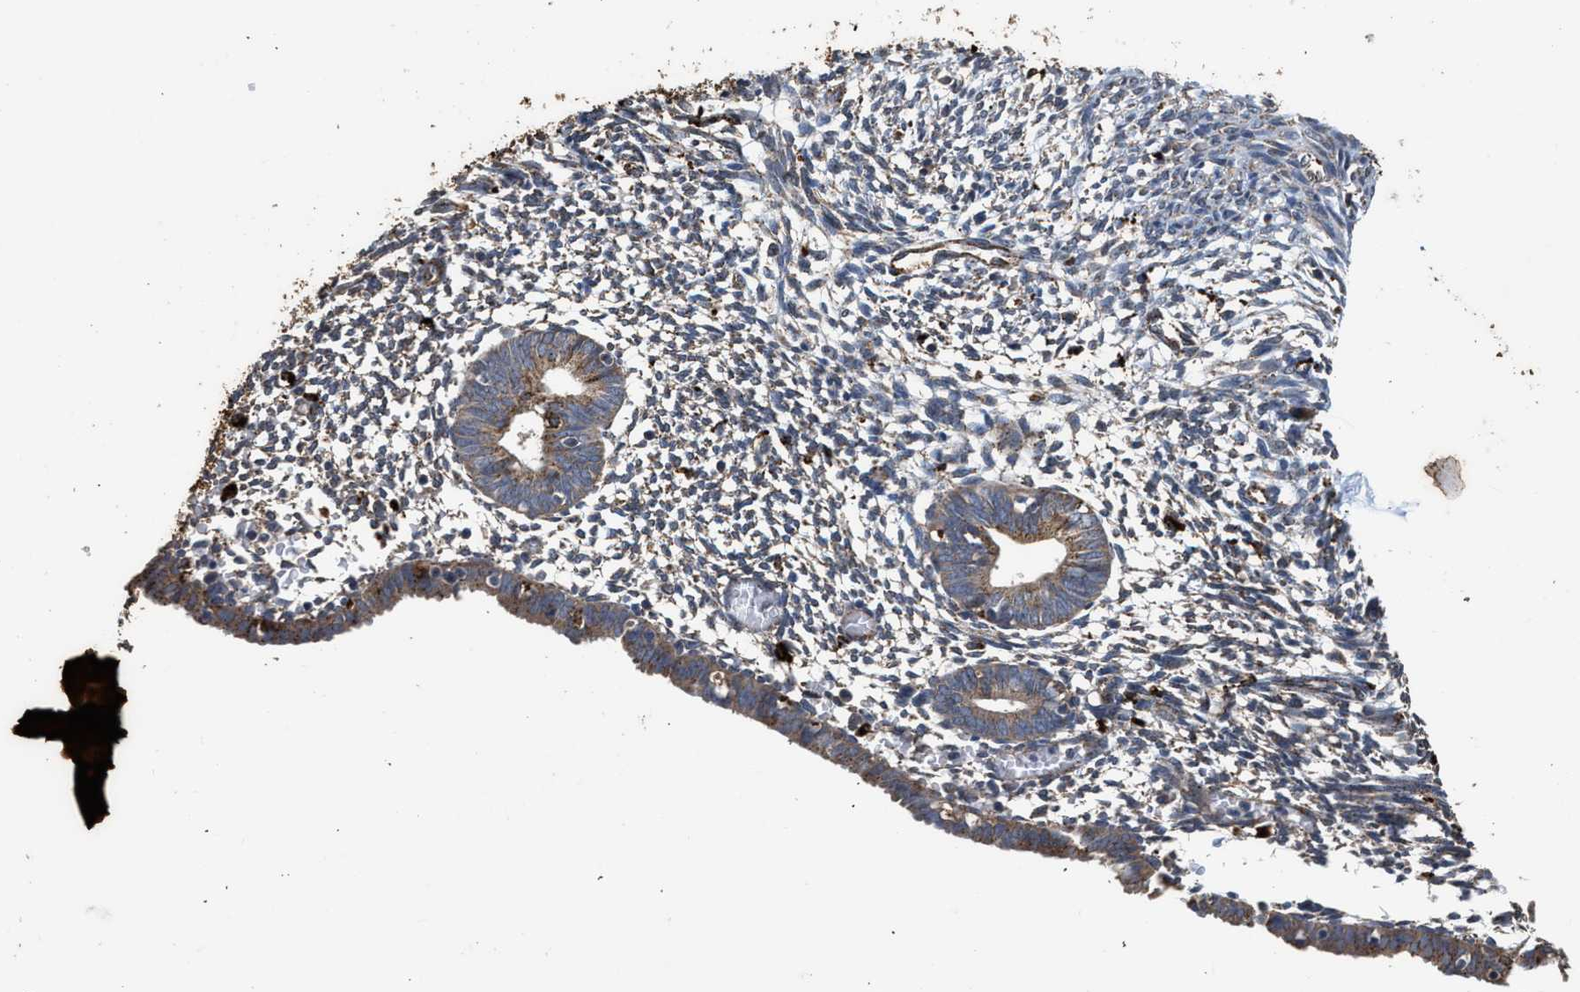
{"staining": {"intensity": "moderate", "quantity": "<25%", "location": "cytoplasmic/membranous"}, "tissue": "endometrium", "cell_type": "Cells in endometrial stroma", "image_type": "normal", "snomed": [{"axis": "morphology", "description": "Normal tissue, NOS"}, {"axis": "morphology", "description": "Atrophy, NOS"}, {"axis": "topography", "description": "Uterus"}, {"axis": "topography", "description": "Endometrium"}], "caption": "A low amount of moderate cytoplasmic/membranous staining is identified in about <25% of cells in endometrial stroma in normal endometrium. The staining is performed using DAB (3,3'-diaminobenzidine) brown chromogen to label protein expression. The nuclei are counter-stained blue using hematoxylin.", "gene": "CTSV", "patient": {"sex": "female", "age": 68}}